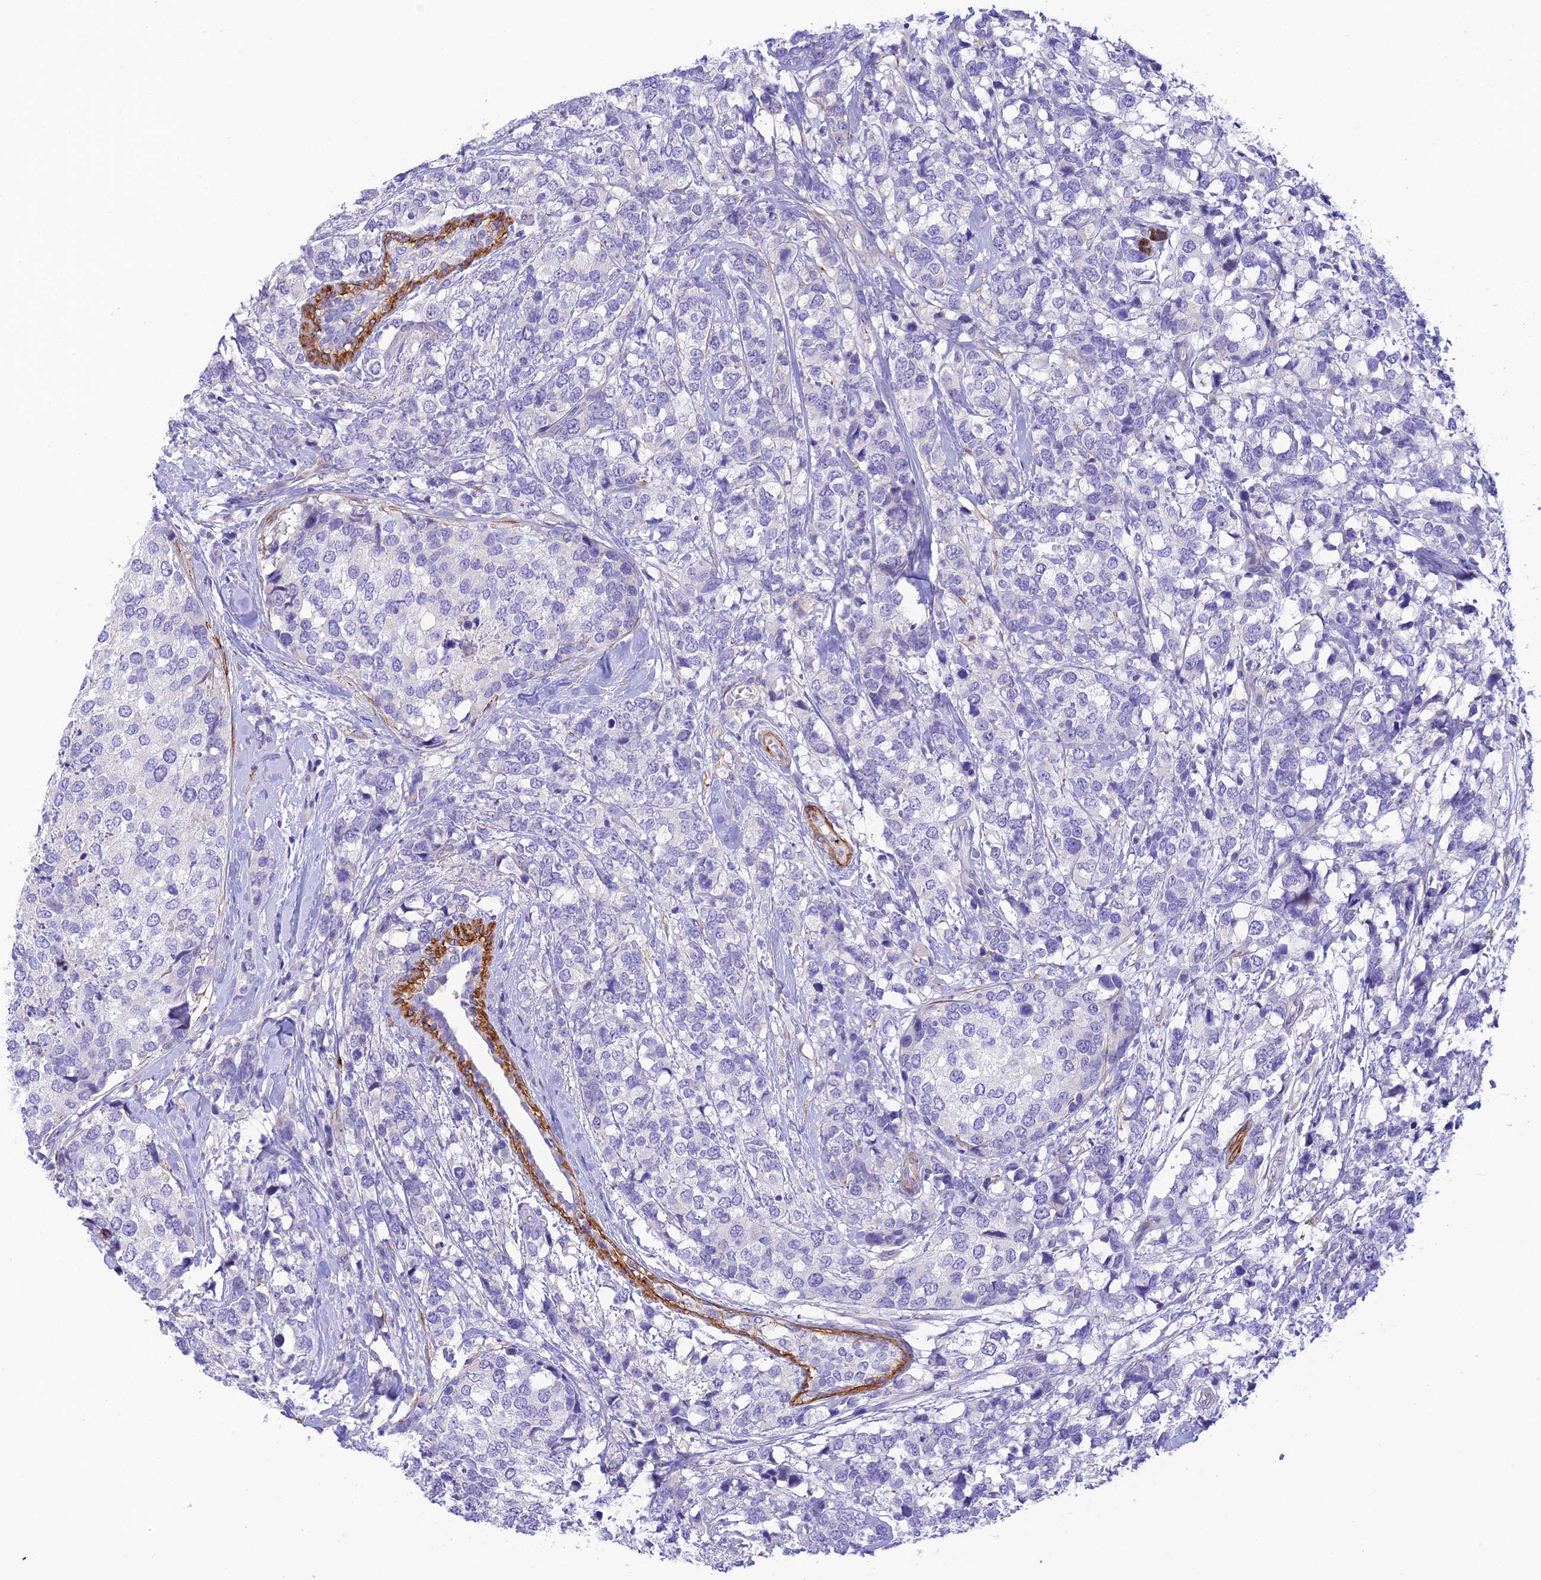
{"staining": {"intensity": "negative", "quantity": "none", "location": "none"}, "tissue": "breast cancer", "cell_type": "Tumor cells", "image_type": "cancer", "snomed": [{"axis": "morphology", "description": "Lobular carcinoma"}, {"axis": "topography", "description": "Breast"}], "caption": "High magnification brightfield microscopy of breast lobular carcinoma stained with DAB (3,3'-diaminobenzidine) (brown) and counterstained with hematoxylin (blue): tumor cells show no significant positivity.", "gene": "ZDHHC16", "patient": {"sex": "female", "age": 59}}